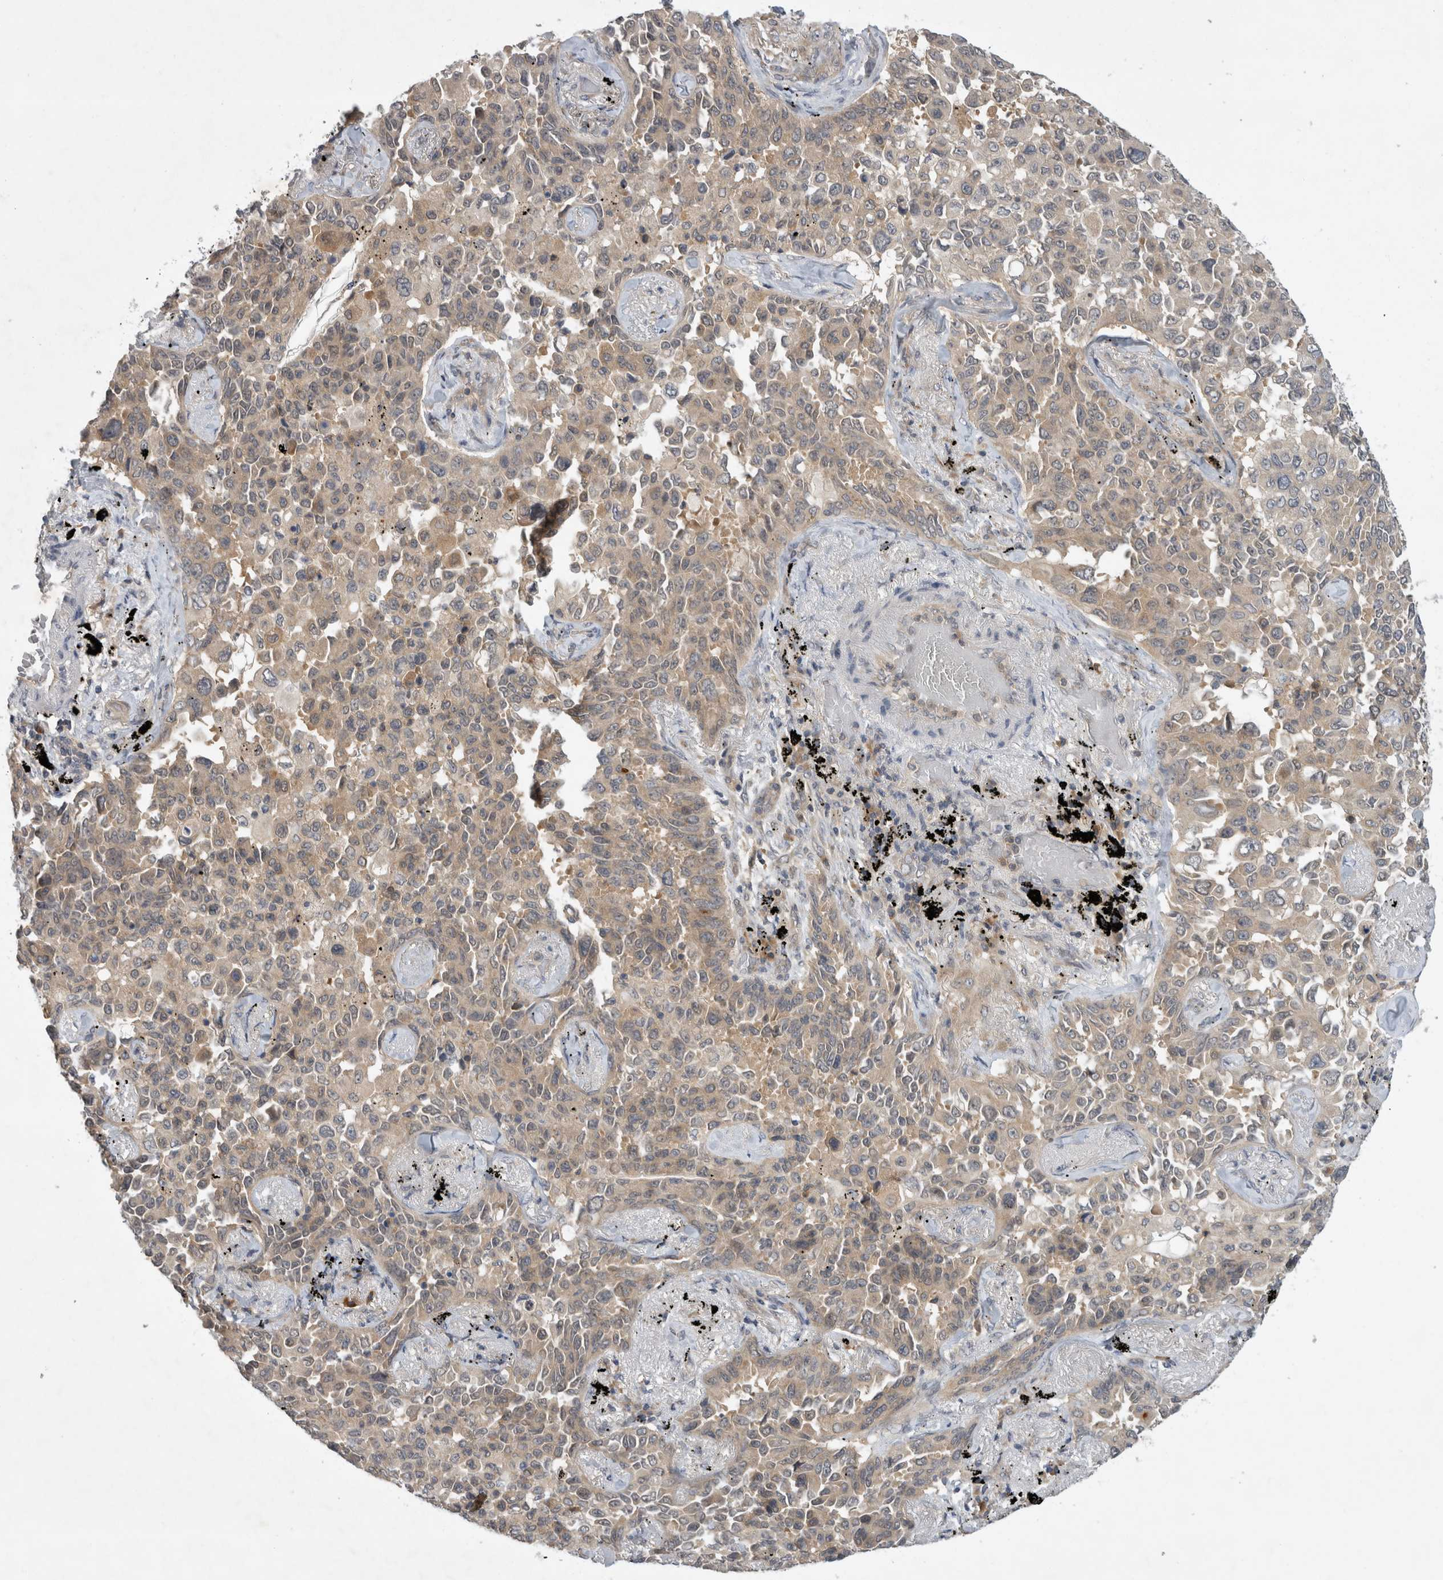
{"staining": {"intensity": "weak", "quantity": ">75%", "location": "cytoplasmic/membranous"}, "tissue": "lung cancer", "cell_type": "Tumor cells", "image_type": "cancer", "snomed": [{"axis": "morphology", "description": "Adenocarcinoma, NOS"}, {"axis": "topography", "description": "Lung"}], "caption": "IHC photomicrograph of human lung cancer stained for a protein (brown), which shows low levels of weak cytoplasmic/membranous staining in approximately >75% of tumor cells.", "gene": "AASDHPPT", "patient": {"sex": "female", "age": 67}}